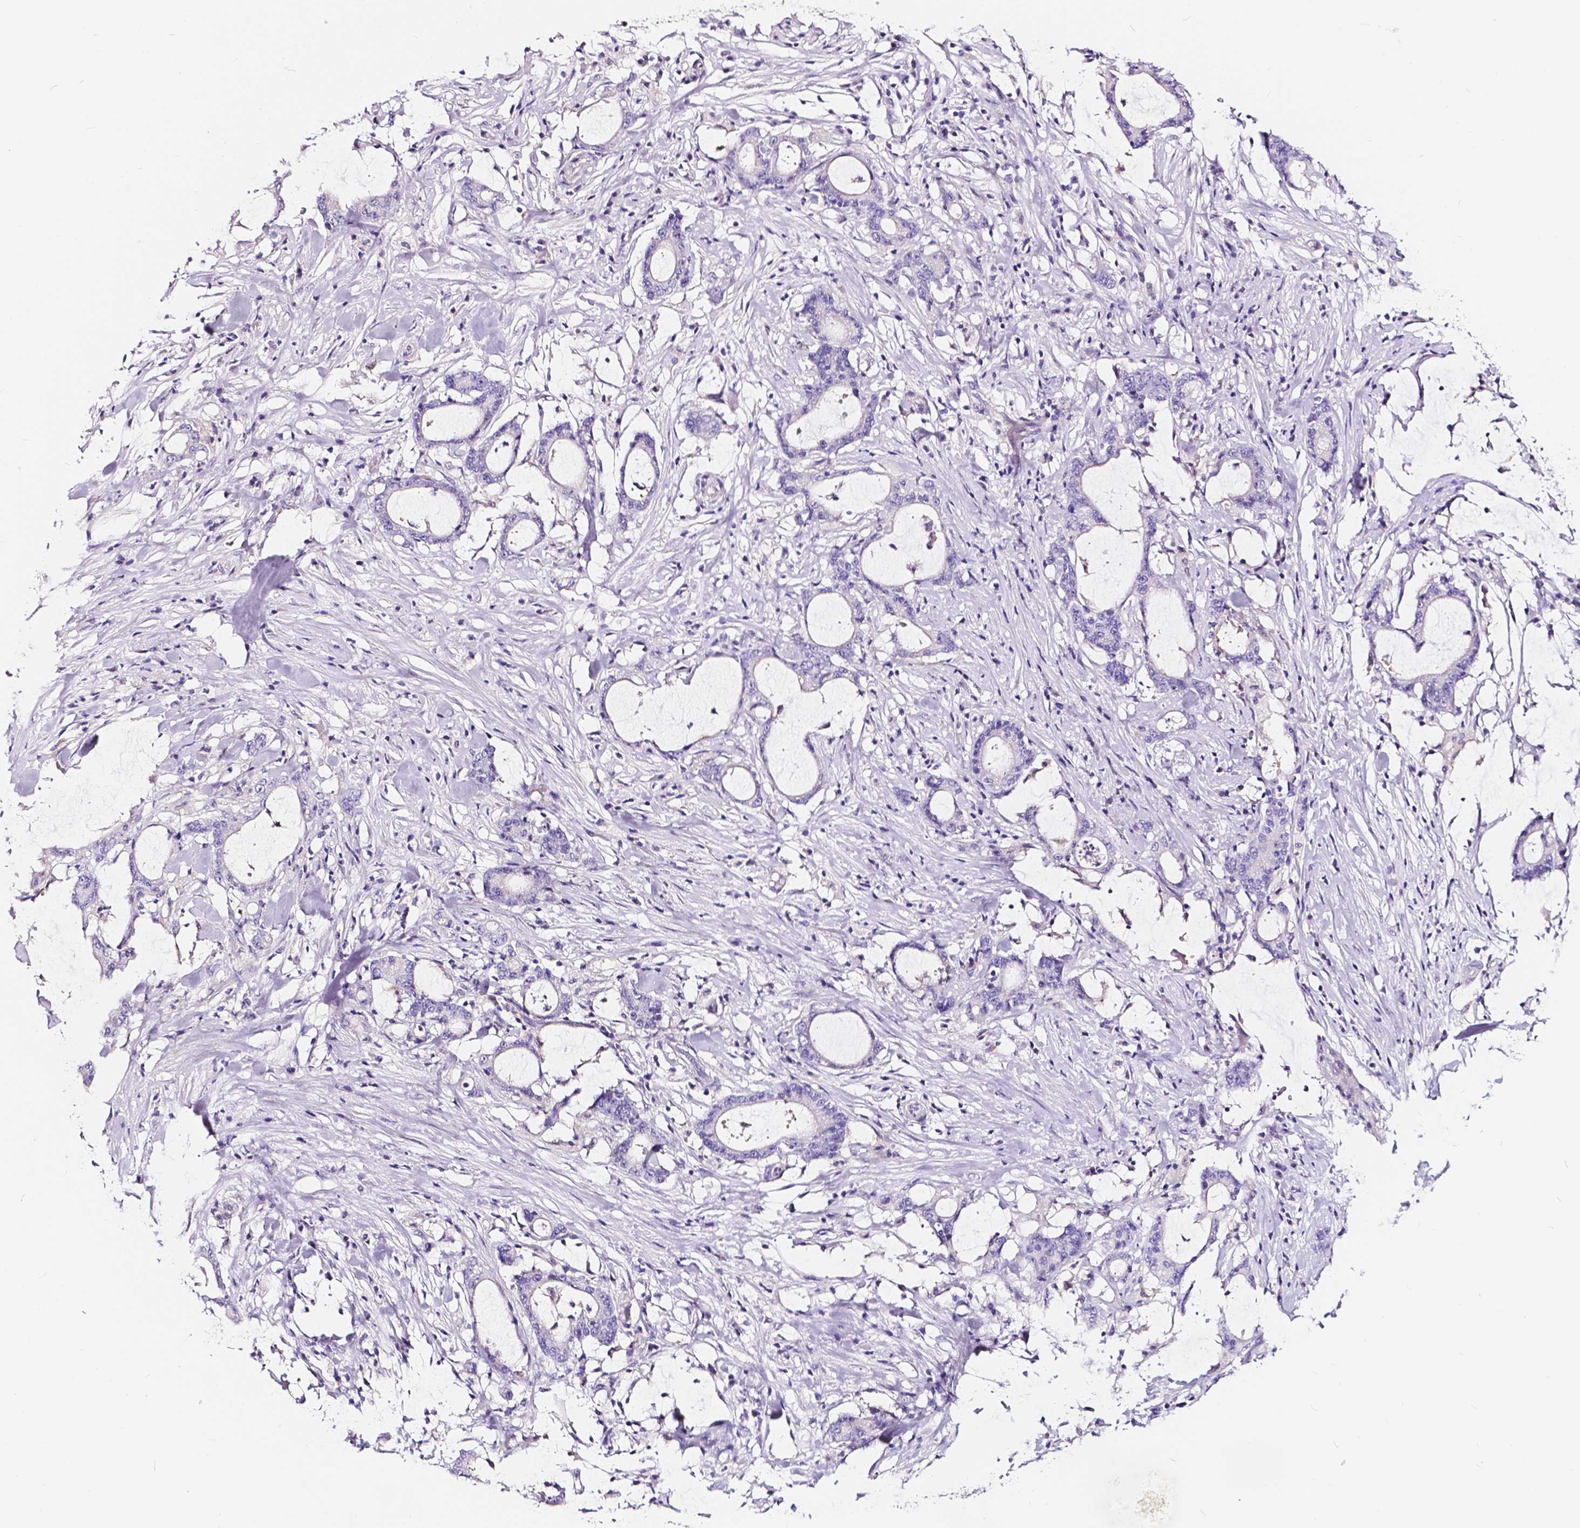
{"staining": {"intensity": "negative", "quantity": "none", "location": "none"}, "tissue": "stomach cancer", "cell_type": "Tumor cells", "image_type": "cancer", "snomed": [{"axis": "morphology", "description": "Adenocarcinoma, NOS"}, {"axis": "topography", "description": "Stomach, upper"}], "caption": "Immunohistochemistry photomicrograph of stomach cancer stained for a protein (brown), which shows no staining in tumor cells.", "gene": "CLSTN2", "patient": {"sex": "male", "age": 68}}